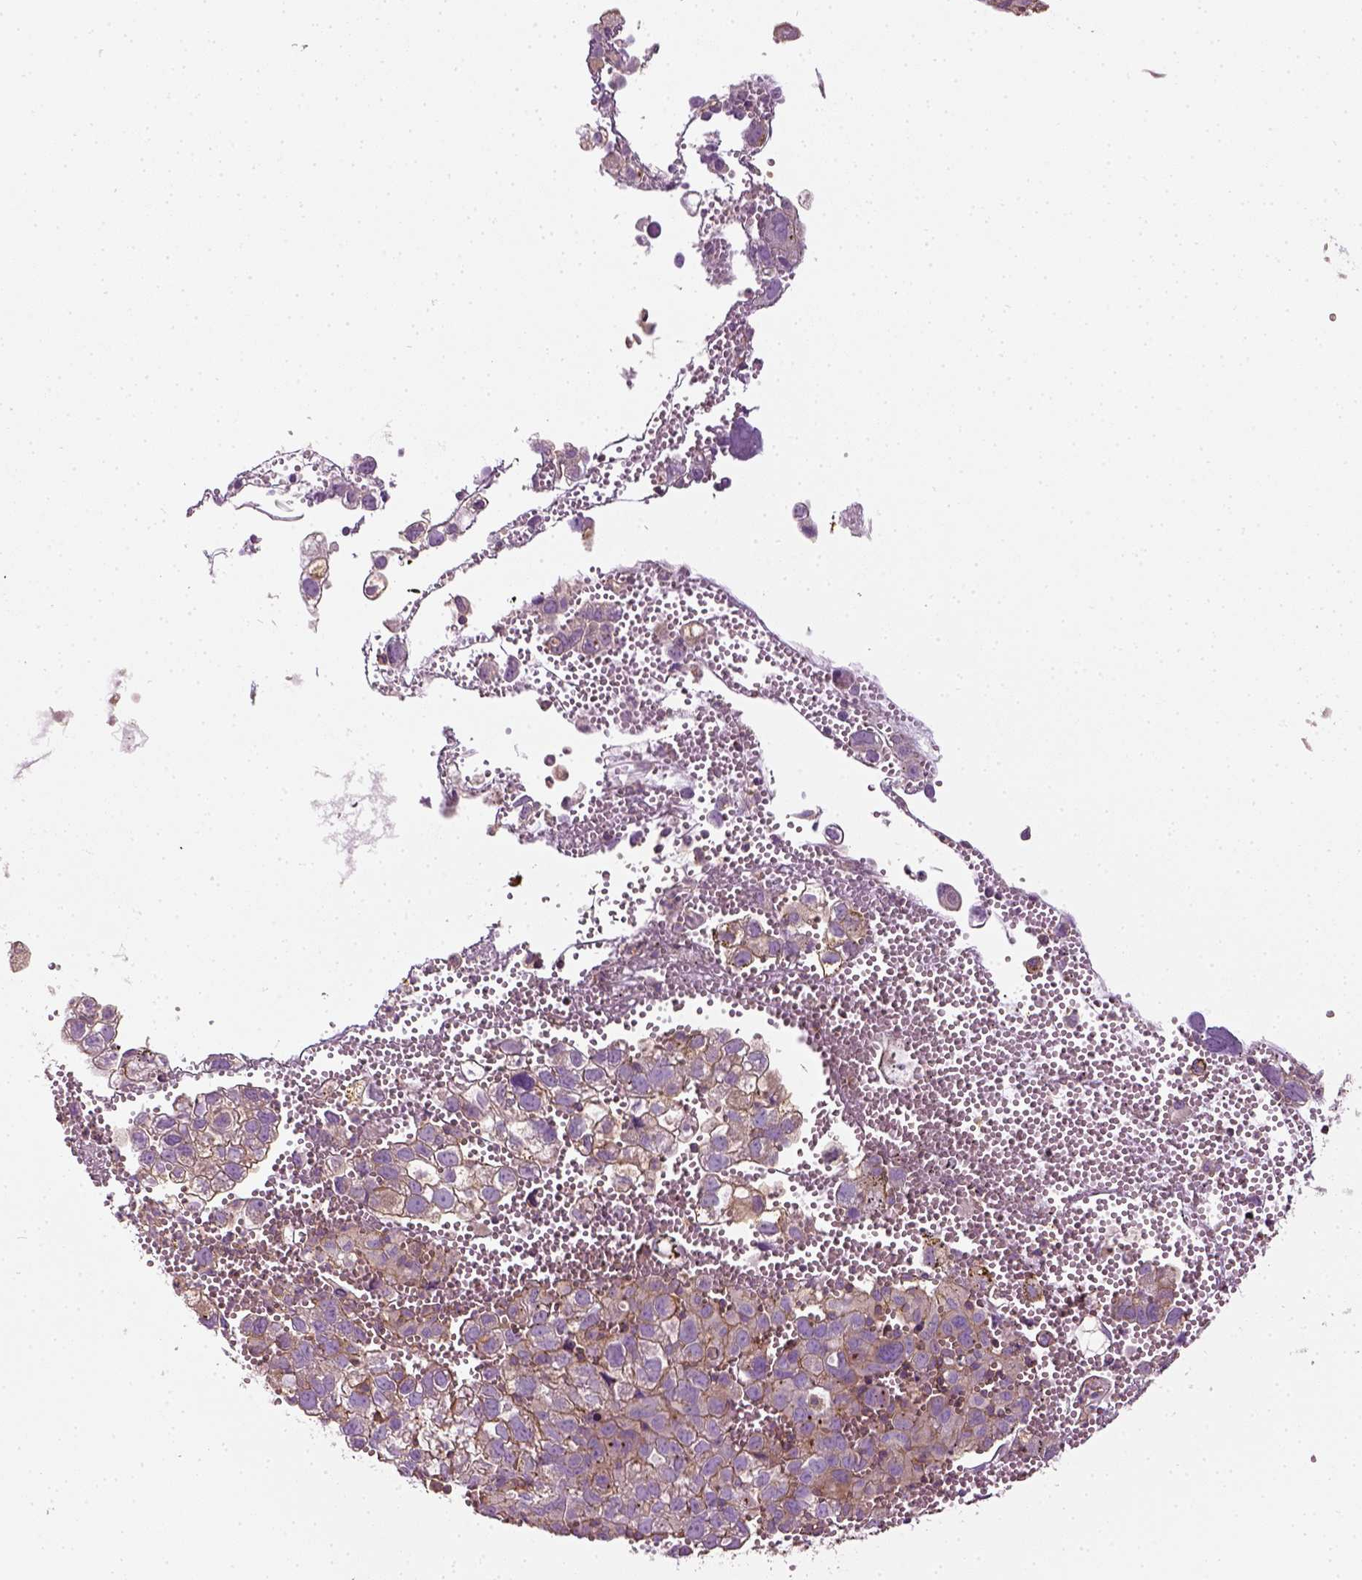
{"staining": {"intensity": "negative", "quantity": "none", "location": "none"}, "tissue": "cervical cancer", "cell_type": "Tumor cells", "image_type": "cancer", "snomed": [{"axis": "morphology", "description": "Squamous cell carcinoma, NOS"}, {"axis": "topography", "description": "Cervix"}], "caption": "Tumor cells show no significant protein staining in cervical cancer (squamous cell carcinoma).", "gene": "COL6A2", "patient": {"sex": "female", "age": 55}}